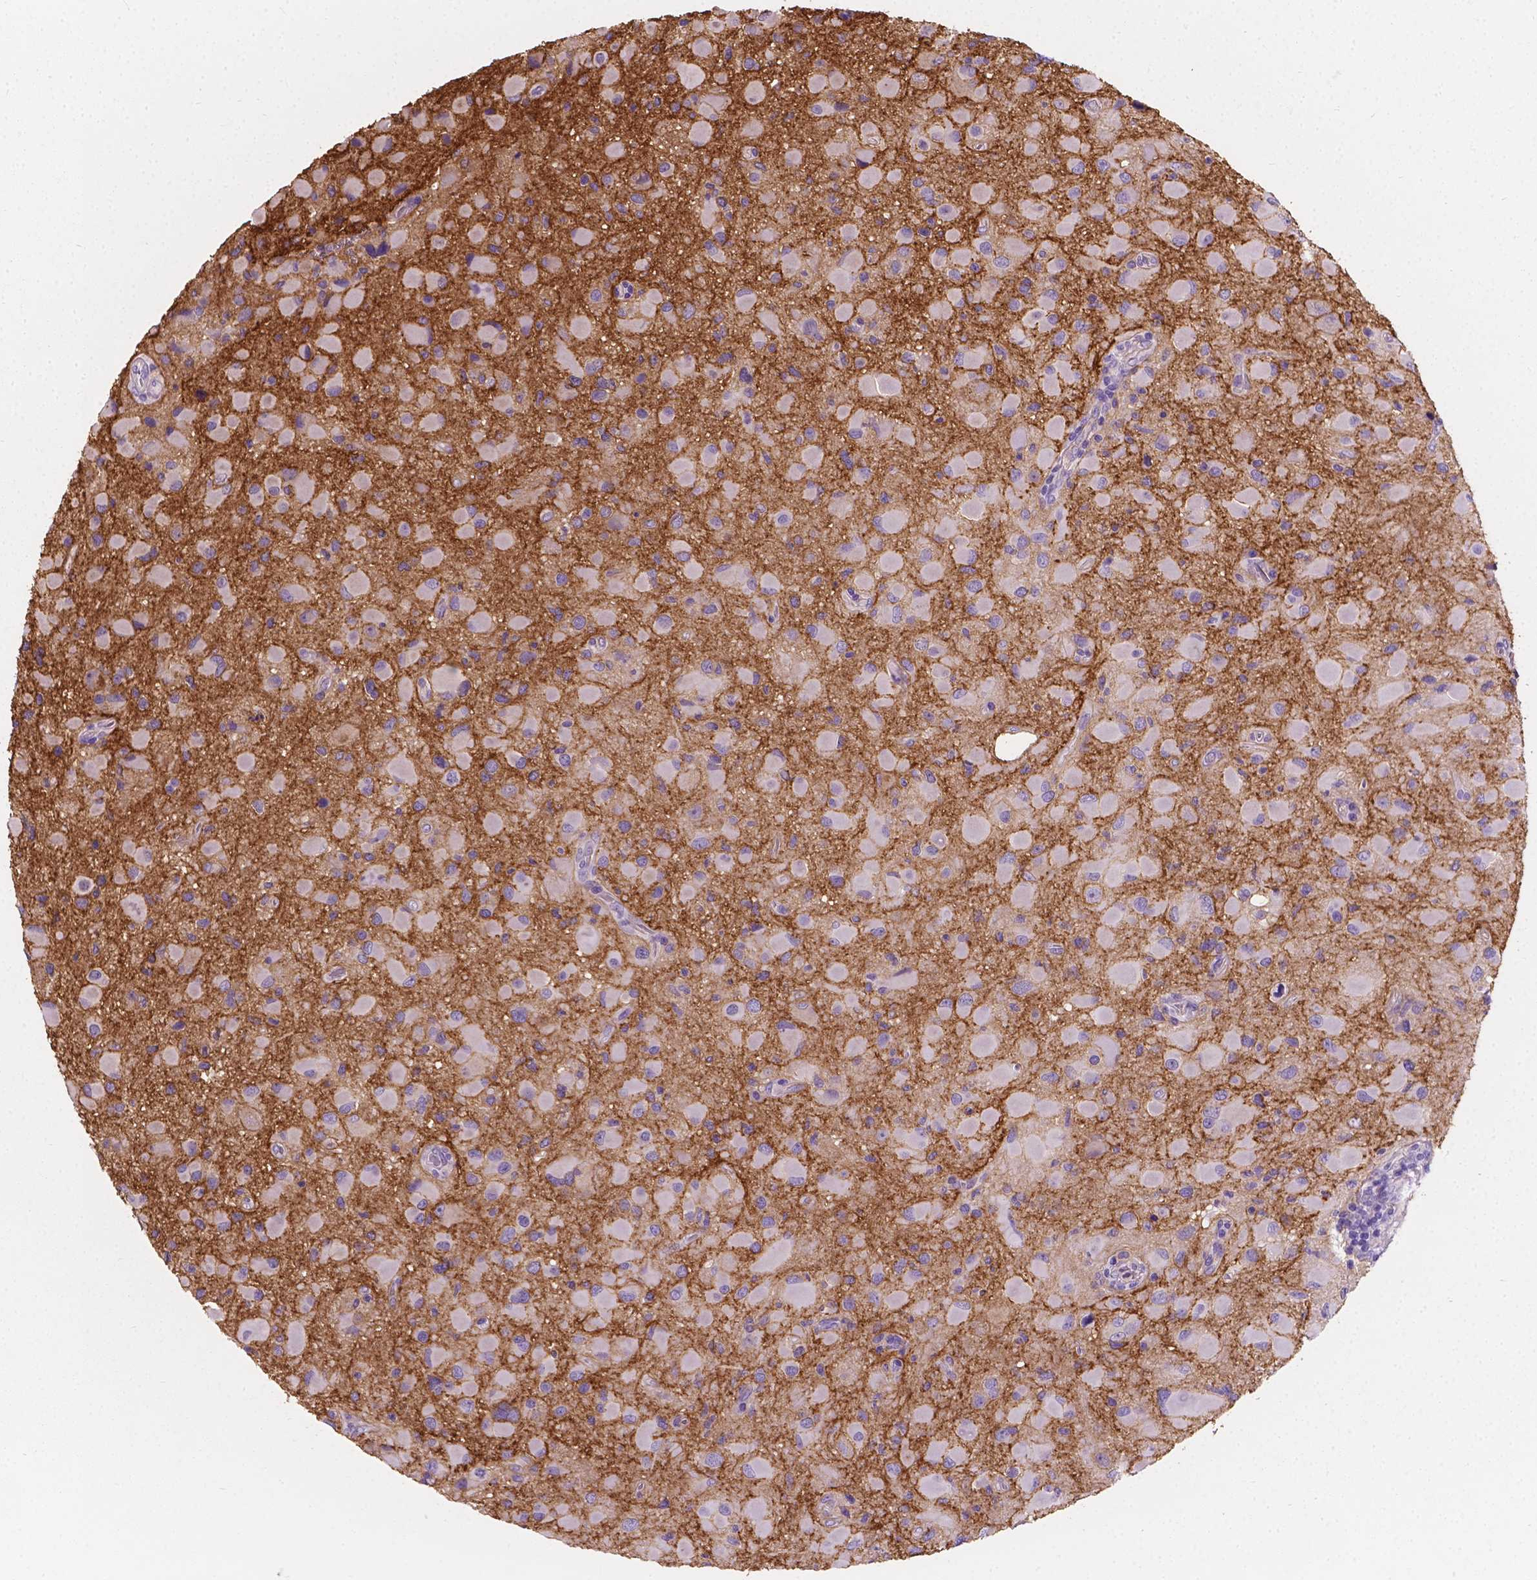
{"staining": {"intensity": "negative", "quantity": "none", "location": "none"}, "tissue": "glioma", "cell_type": "Tumor cells", "image_type": "cancer", "snomed": [{"axis": "morphology", "description": "Glioma, malignant, Low grade"}, {"axis": "topography", "description": "Brain"}], "caption": "Protein analysis of low-grade glioma (malignant) demonstrates no significant staining in tumor cells.", "gene": "GNAO1", "patient": {"sex": "female", "age": 32}}